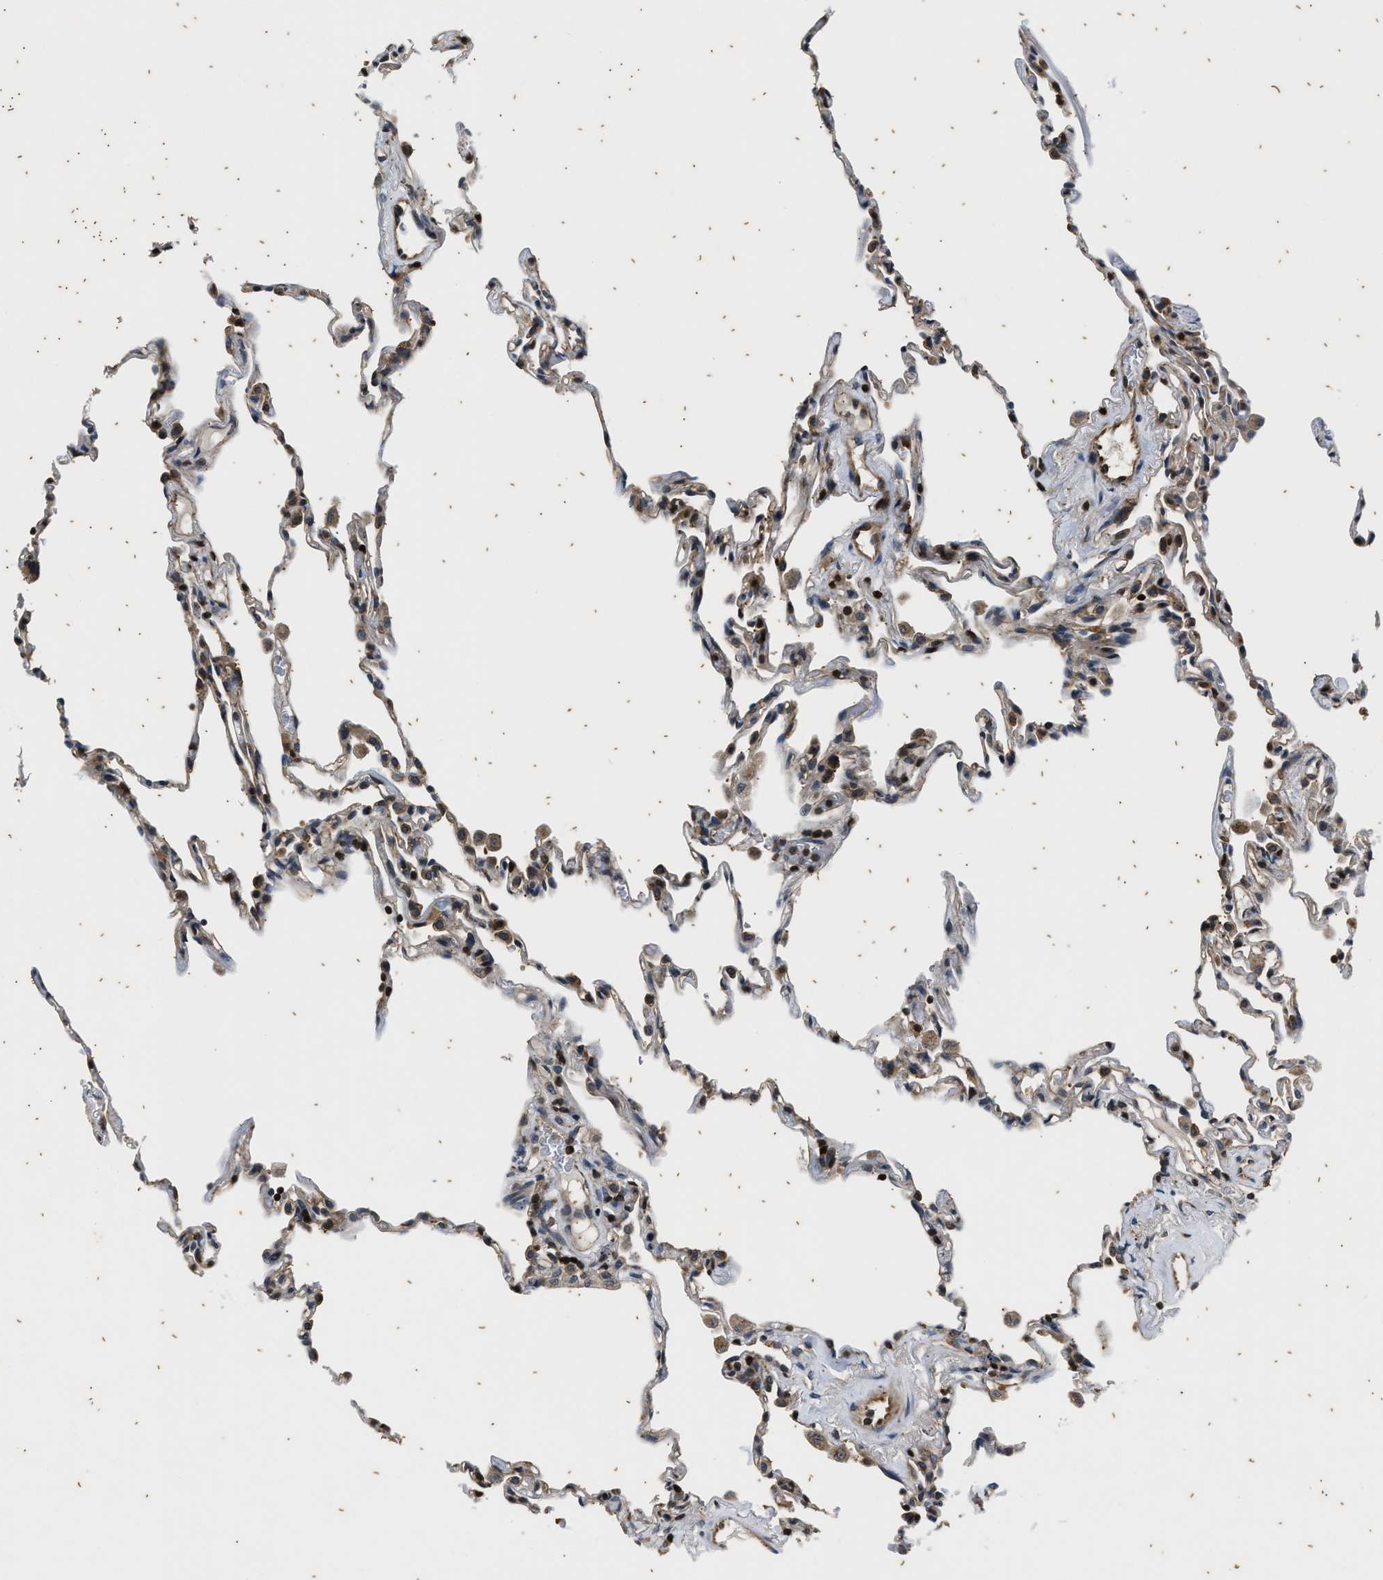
{"staining": {"intensity": "weak", "quantity": "<25%", "location": "cytoplasmic/membranous"}, "tissue": "lung", "cell_type": "Alveolar cells", "image_type": "normal", "snomed": [{"axis": "morphology", "description": "Normal tissue, NOS"}, {"axis": "topography", "description": "Lung"}], "caption": "IHC of unremarkable human lung exhibits no expression in alveolar cells. (Stains: DAB (3,3'-diaminobenzidine) IHC with hematoxylin counter stain, Microscopy: brightfield microscopy at high magnification).", "gene": "PTPN7", "patient": {"sex": "male", "age": 59}}